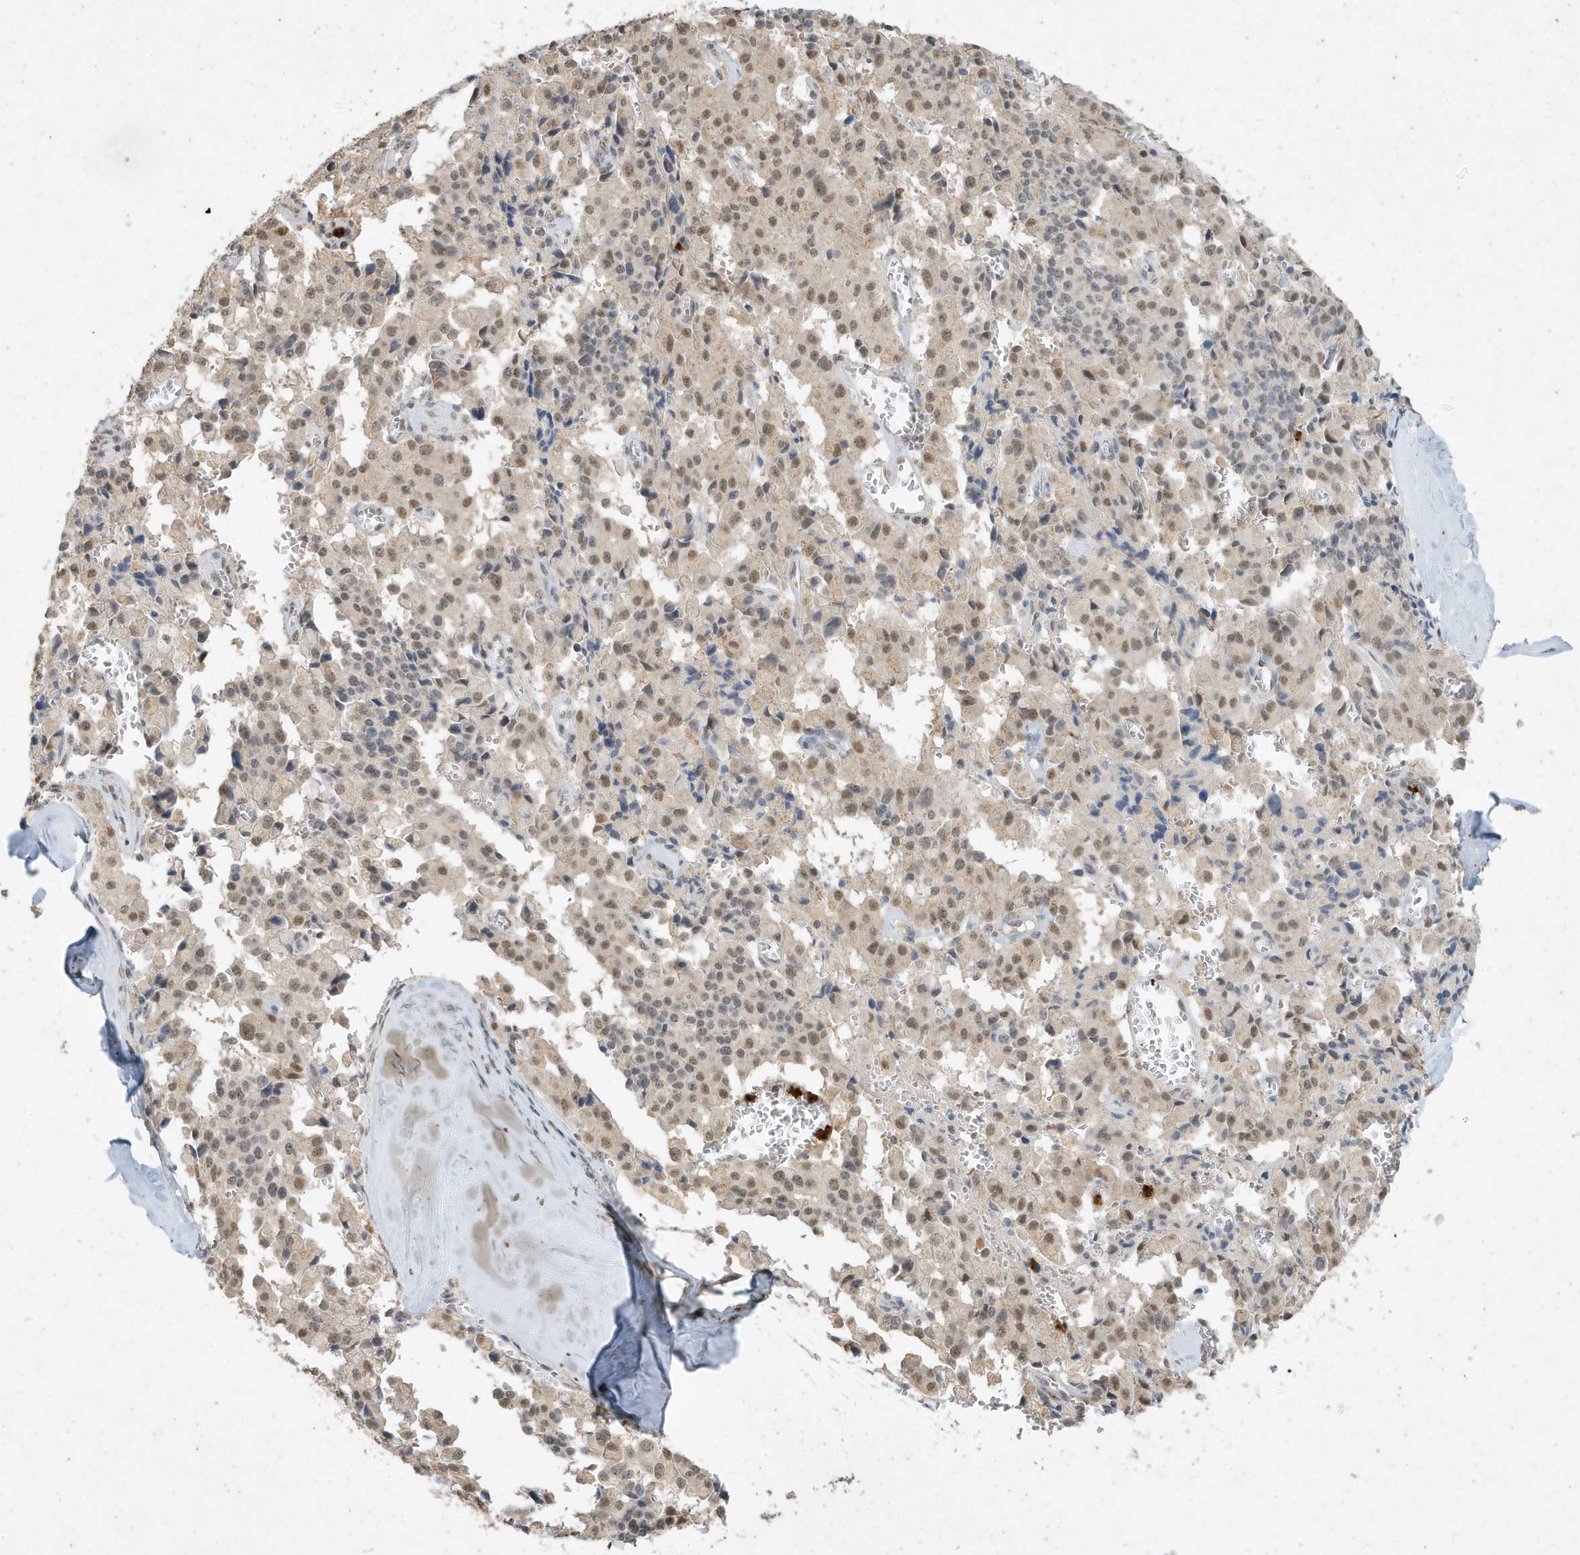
{"staining": {"intensity": "moderate", "quantity": ">75%", "location": "nuclear"}, "tissue": "pancreatic cancer", "cell_type": "Tumor cells", "image_type": "cancer", "snomed": [{"axis": "morphology", "description": "Adenocarcinoma, NOS"}, {"axis": "topography", "description": "Pancreas"}], "caption": "Immunohistochemistry (IHC) (DAB (3,3'-diaminobenzidine)) staining of human pancreatic adenocarcinoma demonstrates moderate nuclear protein expression in approximately >75% of tumor cells.", "gene": "DEFA1", "patient": {"sex": "male", "age": 65}}